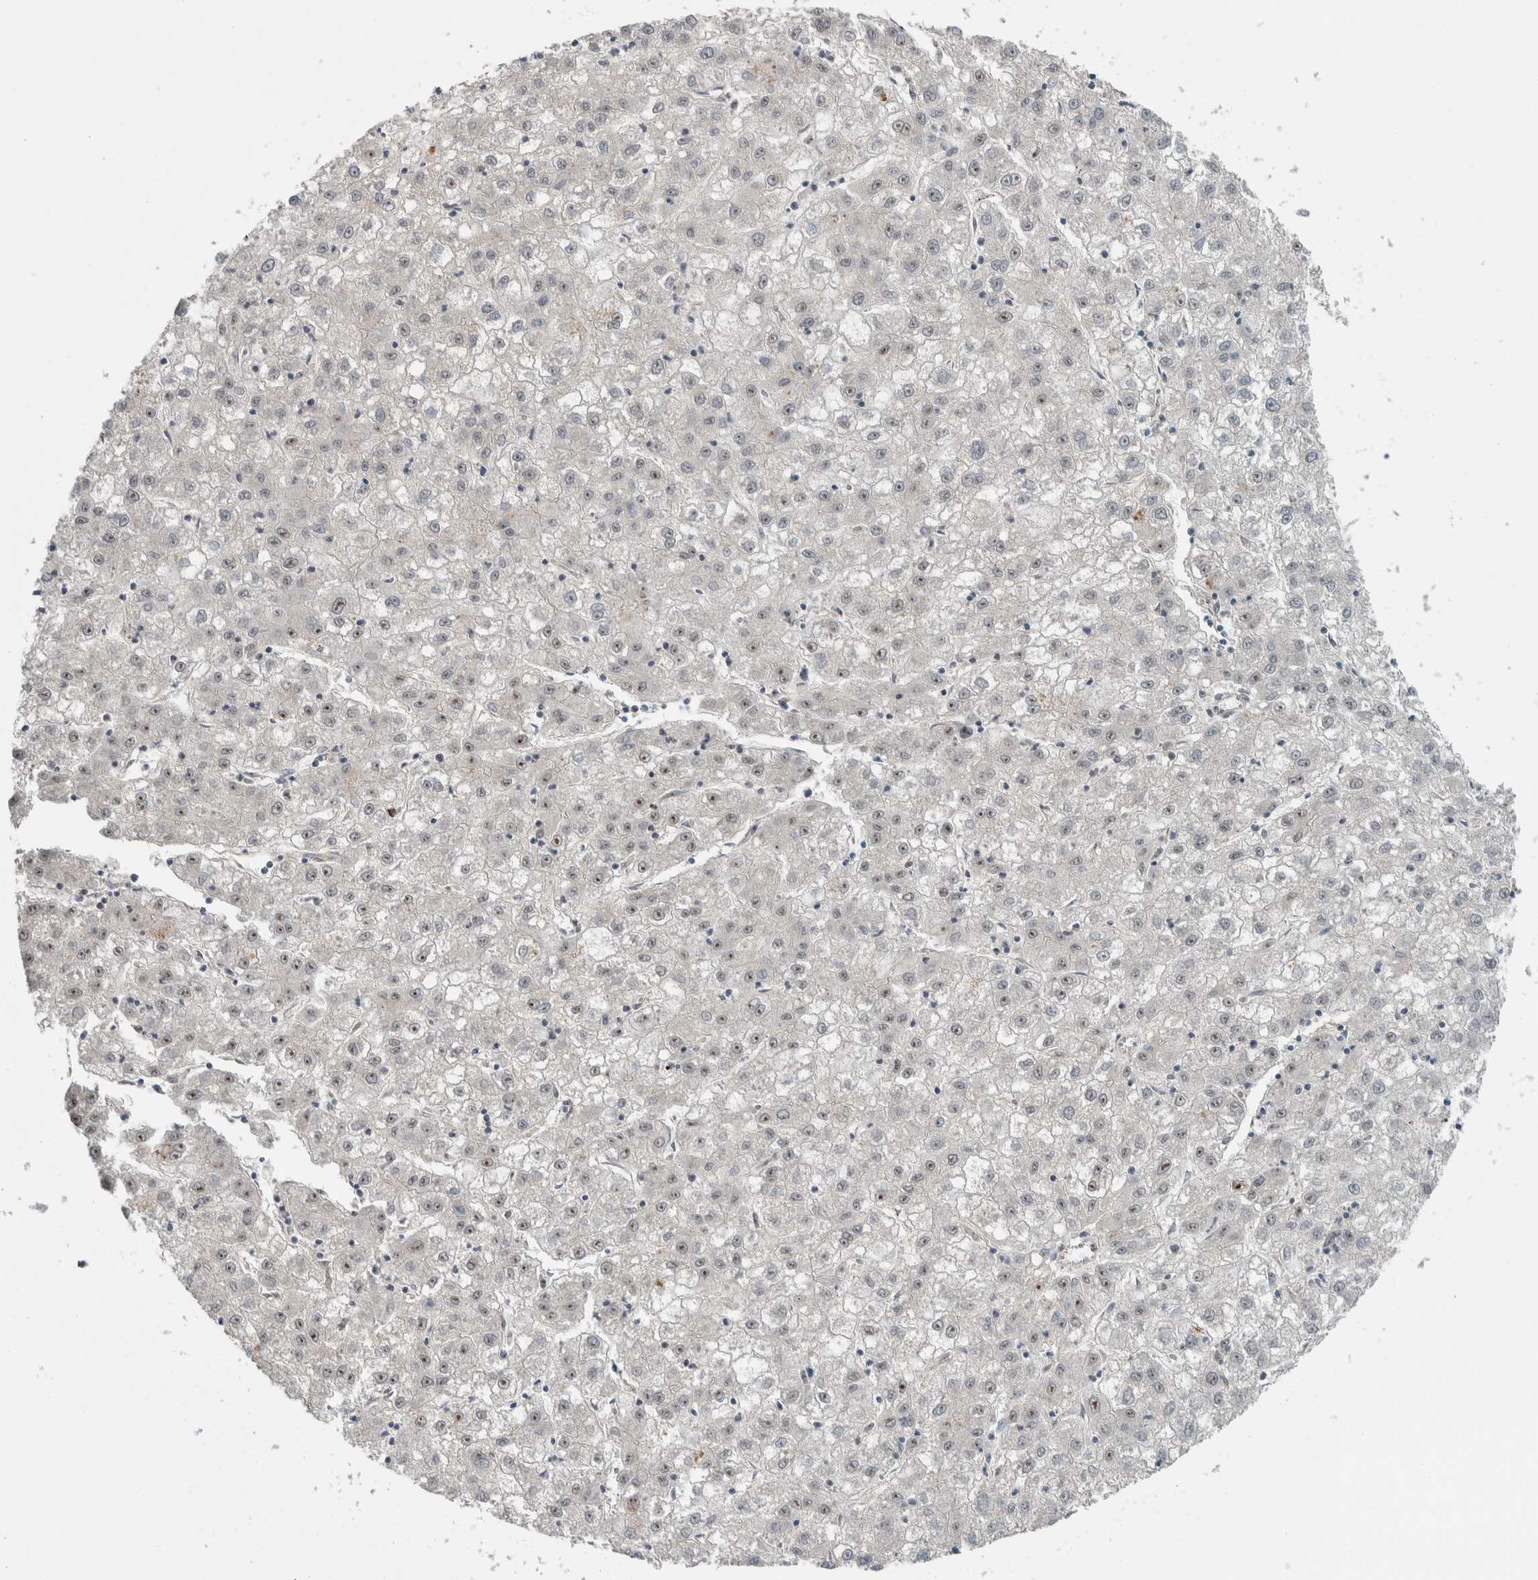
{"staining": {"intensity": "moderate", "quantity": ">75%", "location": "nuclear"}, "tissue": "liver cancer", "cell_type": "Tumor cells", "image_type": "cancer", "snomed": [{"axis": "morphology", "description": "Carcinoma, Hepatocellular, NOS"}, {"axis": "topography", "description": "Liver"}], "caption": "Protein analysis of liver hepatocellular carcinoma tissue shows moderate nuclear staining in approximately >75% of tumor cells. The staining was performed using DAB (3,3'-diaminobenzidine) to visualize the protein expression in brown, while the nuclei were stained in blue with hematoxylin (Magnification: 20x).", "gene": "ZFP91", "patient": {"sex": "male", "age": 72}}